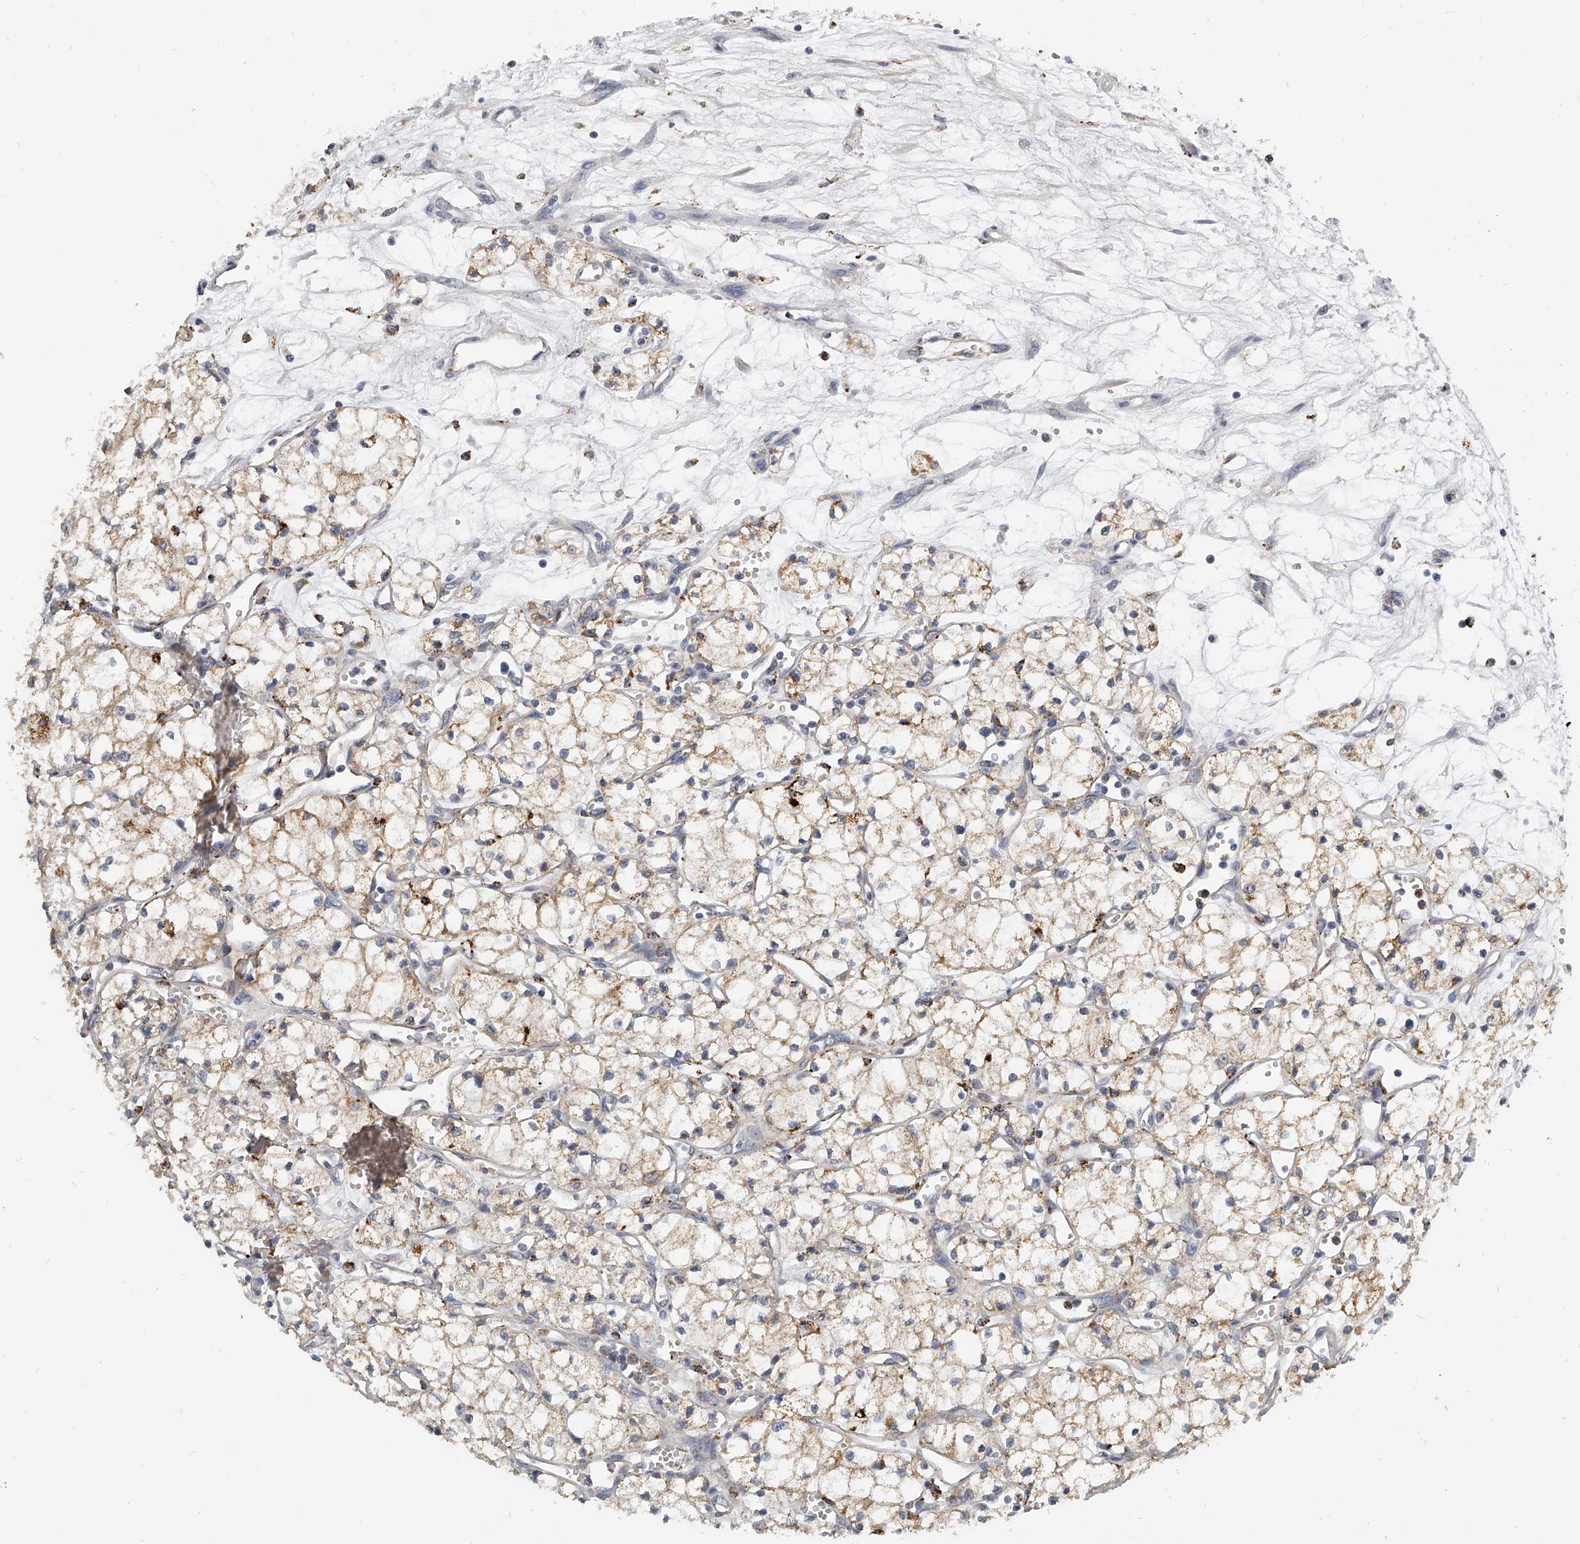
{"staining": {"intensity": "moderate", "quantity": ">75%", "location": "cytoplasmic/membranous"}, "tissue": "renal cancer", "cell_type": "Tumor cells", "image_type": "cancer", "snomed": [{"axis": "morphology", "description": "Adenocarcinoma, NOS"}, {"axis": "topography", "description": "Kidney"}], "caption": "Renal cancer tissue exhibits moderate cytoplasmic/membranous positivity in approximately >75% of tumor cells, visualized by immunohistochemistry.", "gene": "KLHL7", "patient": {"sex": "male", "age": 59}}